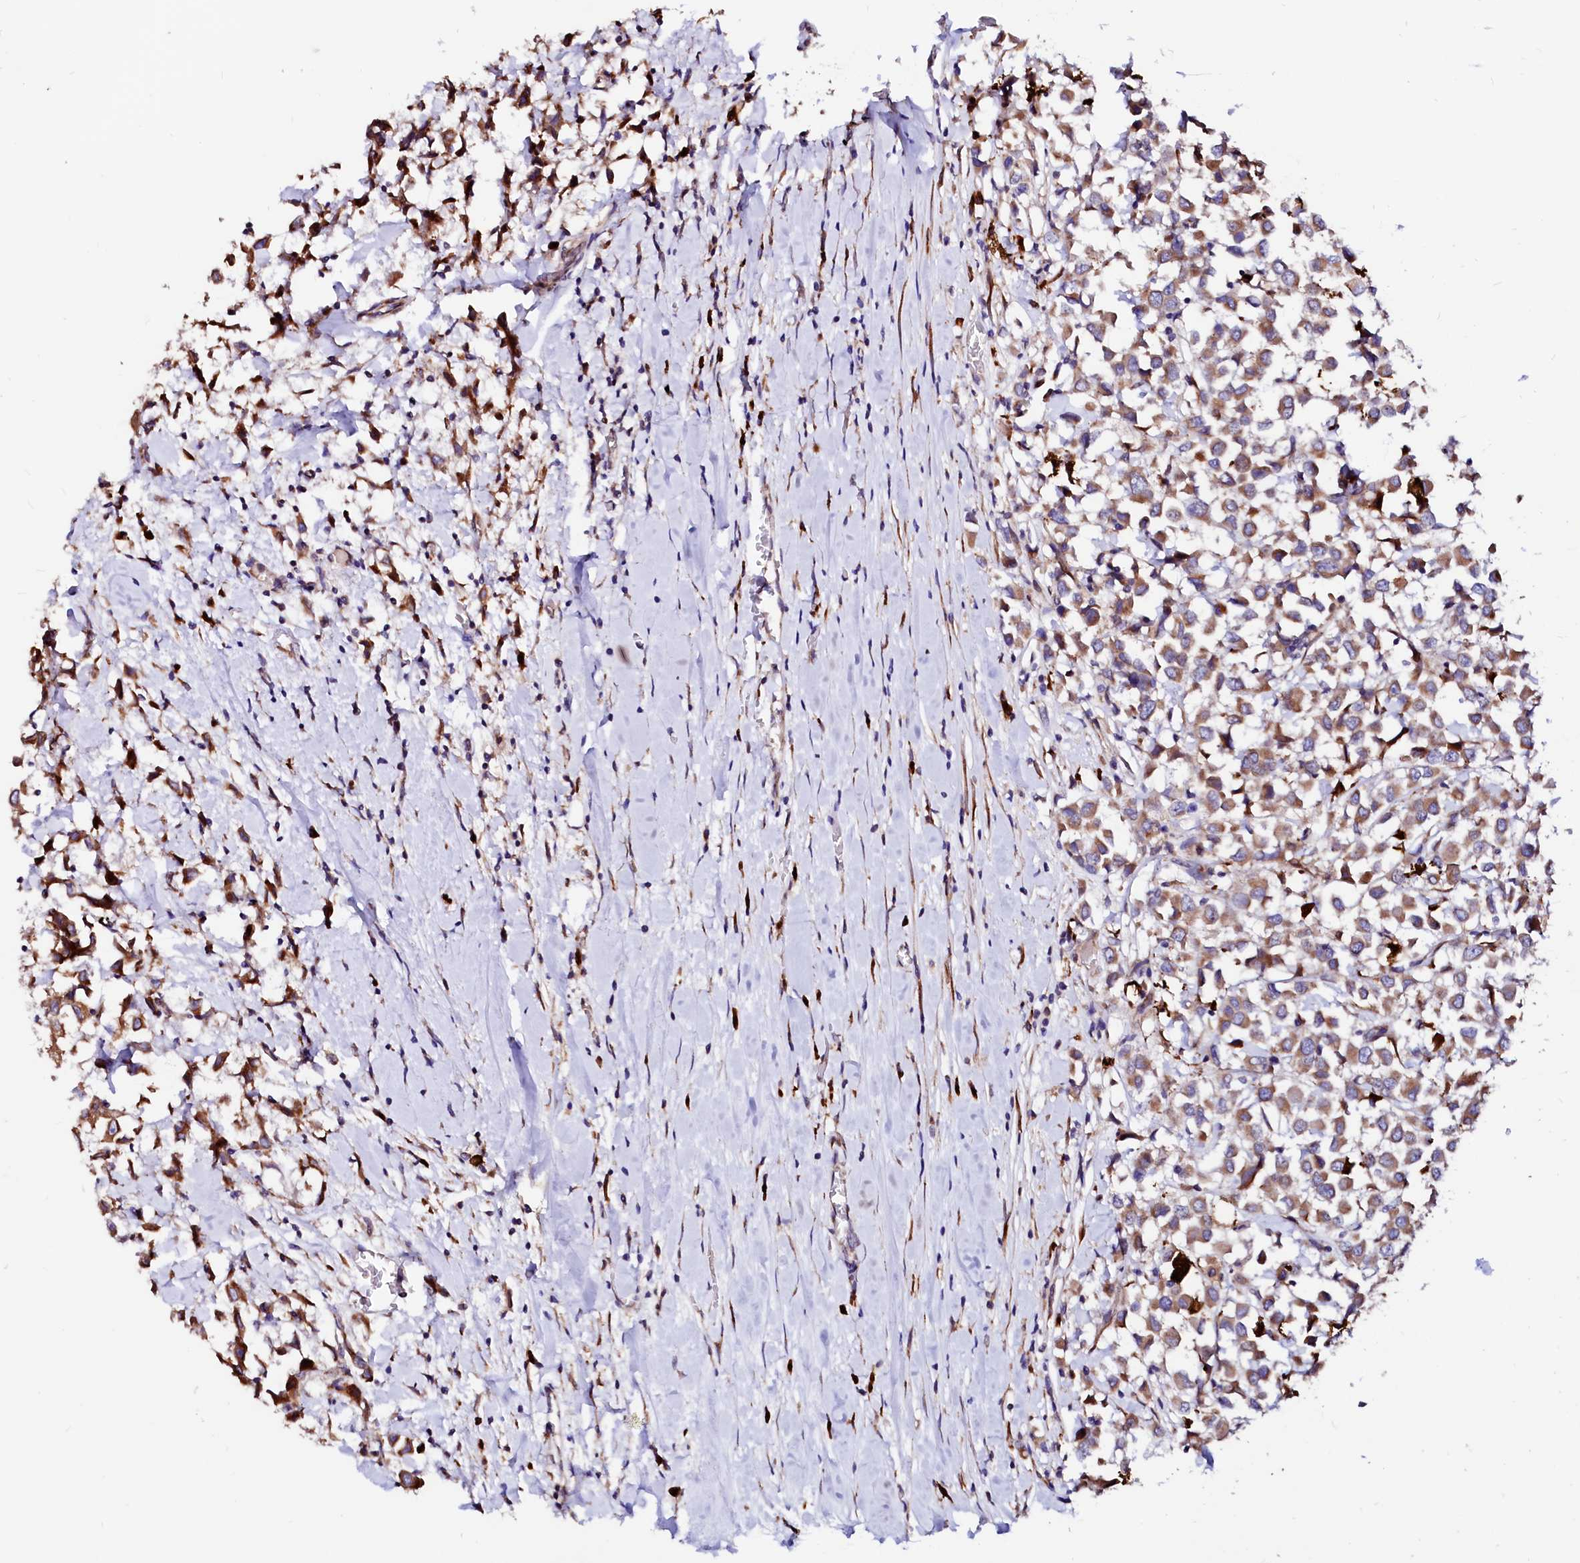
{"staining": {"intensity": "strong", "quantity": ">75%", "location": "cytoplasmic/membranous"}, "tissue": "breast cancer", "cell_type": "Tumor cells", "image_type": "cancer", "snomed": [{"axis": "morphology", "description": "Duct carcinoma"}, {"axis": "topography", "description": "Breast"}], "caption": "Immunohistochemical staining of human breast cancer (infiltrating ductal carcinoma) demonstrates high levels of strong cytoplasmic/membranous protein staining in about >75% of tumor cells.", "gene": "LMAN1", "patient": {"sex": "female", "age": 61}}